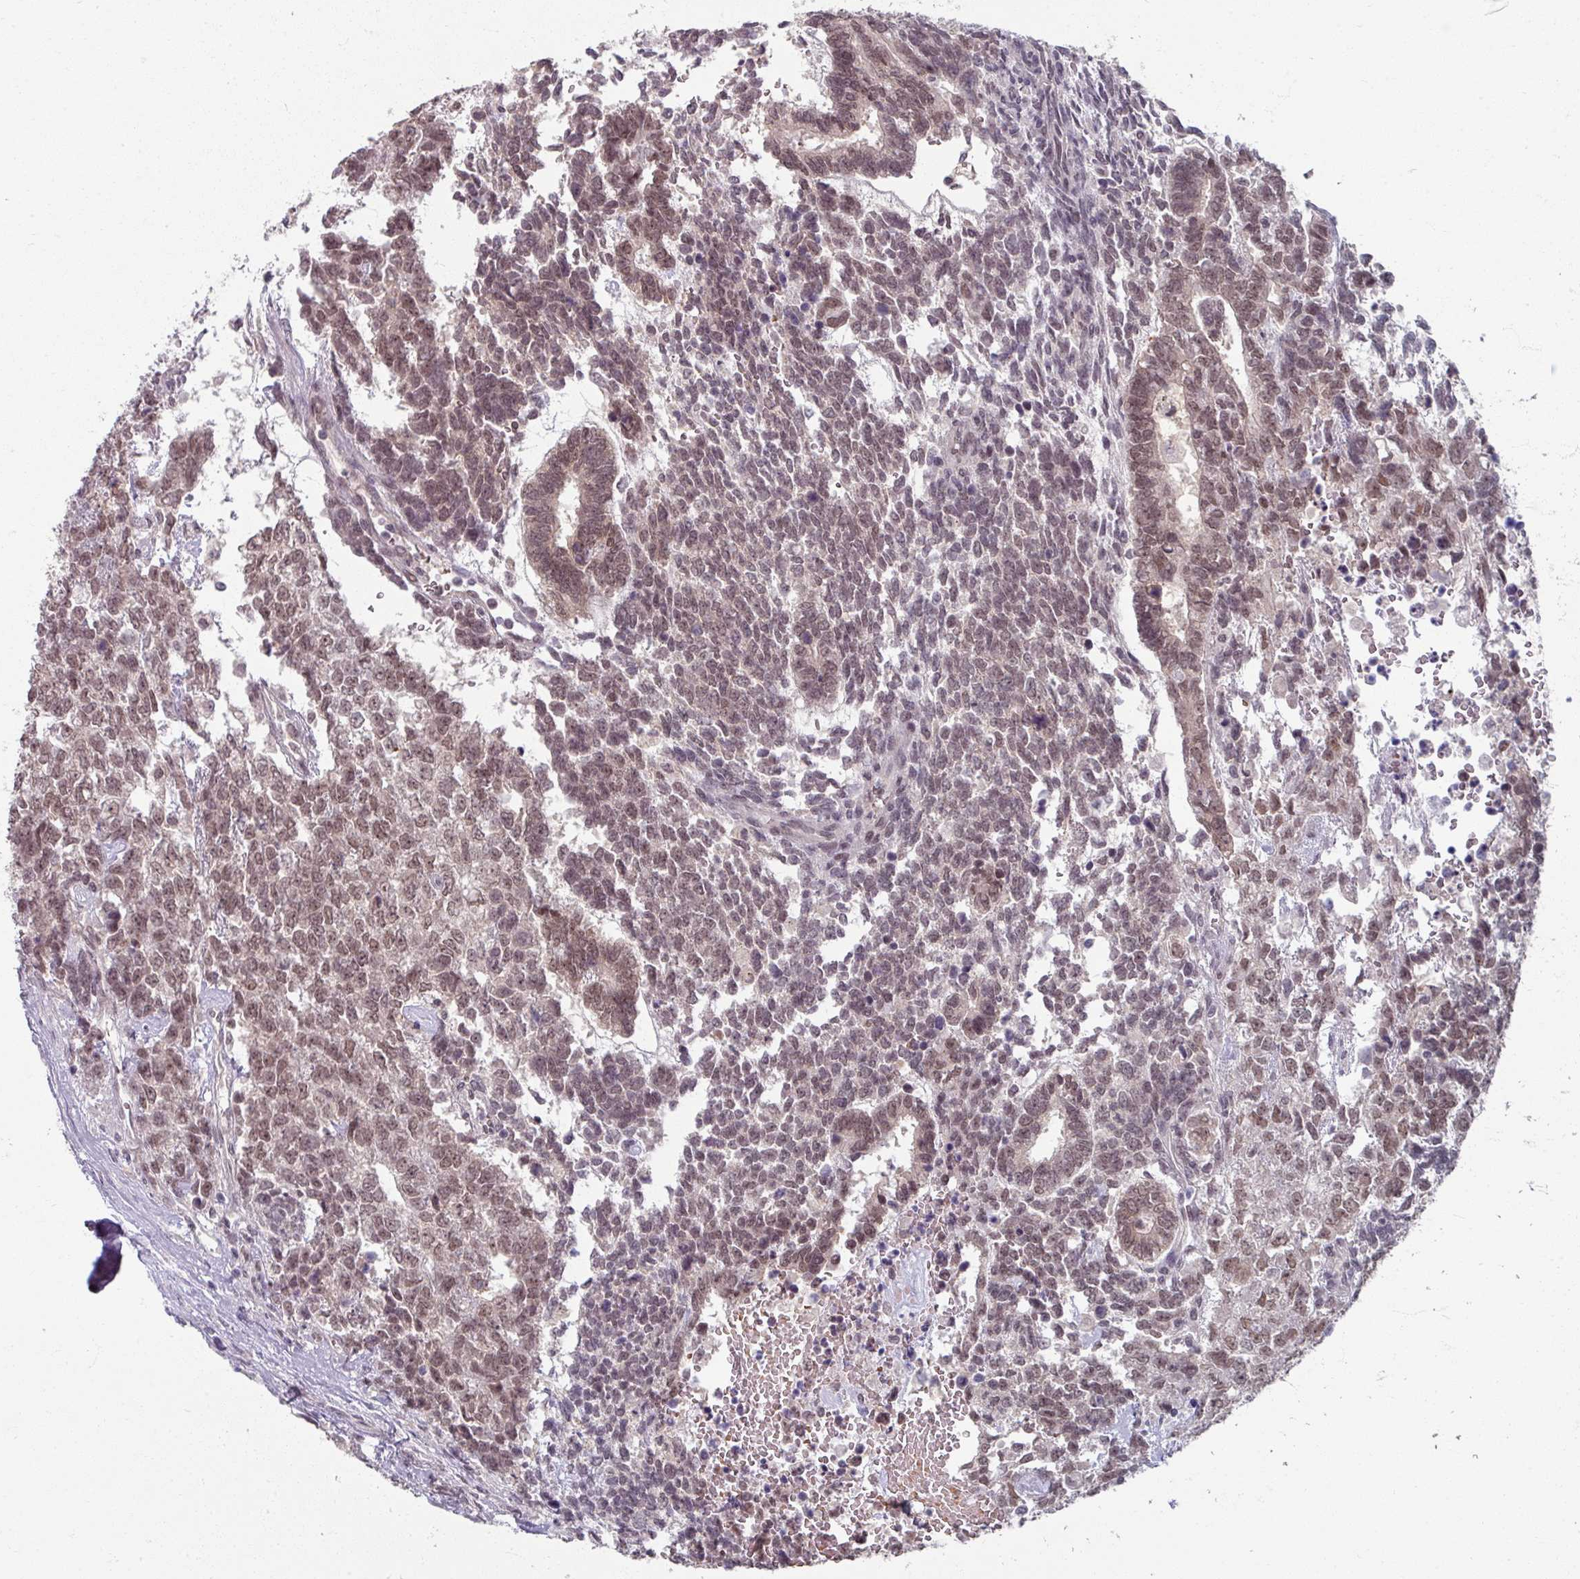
{"staining": {"intensity": "moderate", "quantity": ">75%", "location": "nuclear"}, "tissue": "testis cancer", "cell_type": "Tumor cells", "image_type": "cancer", "snomed": [{"axis": "morphology", "description": "Carcinoma, Embryonal, NOS"}, {"axis": "topography", "description": "Testis"}], "caption": "The photomicrograph reveals a brown stain indicating the presence of a protein in the nuclear of tumor cells in embryonal carcinoma (testis).", "gene": "KMT5C", "patient": {"sex": "male", "age": 23}}